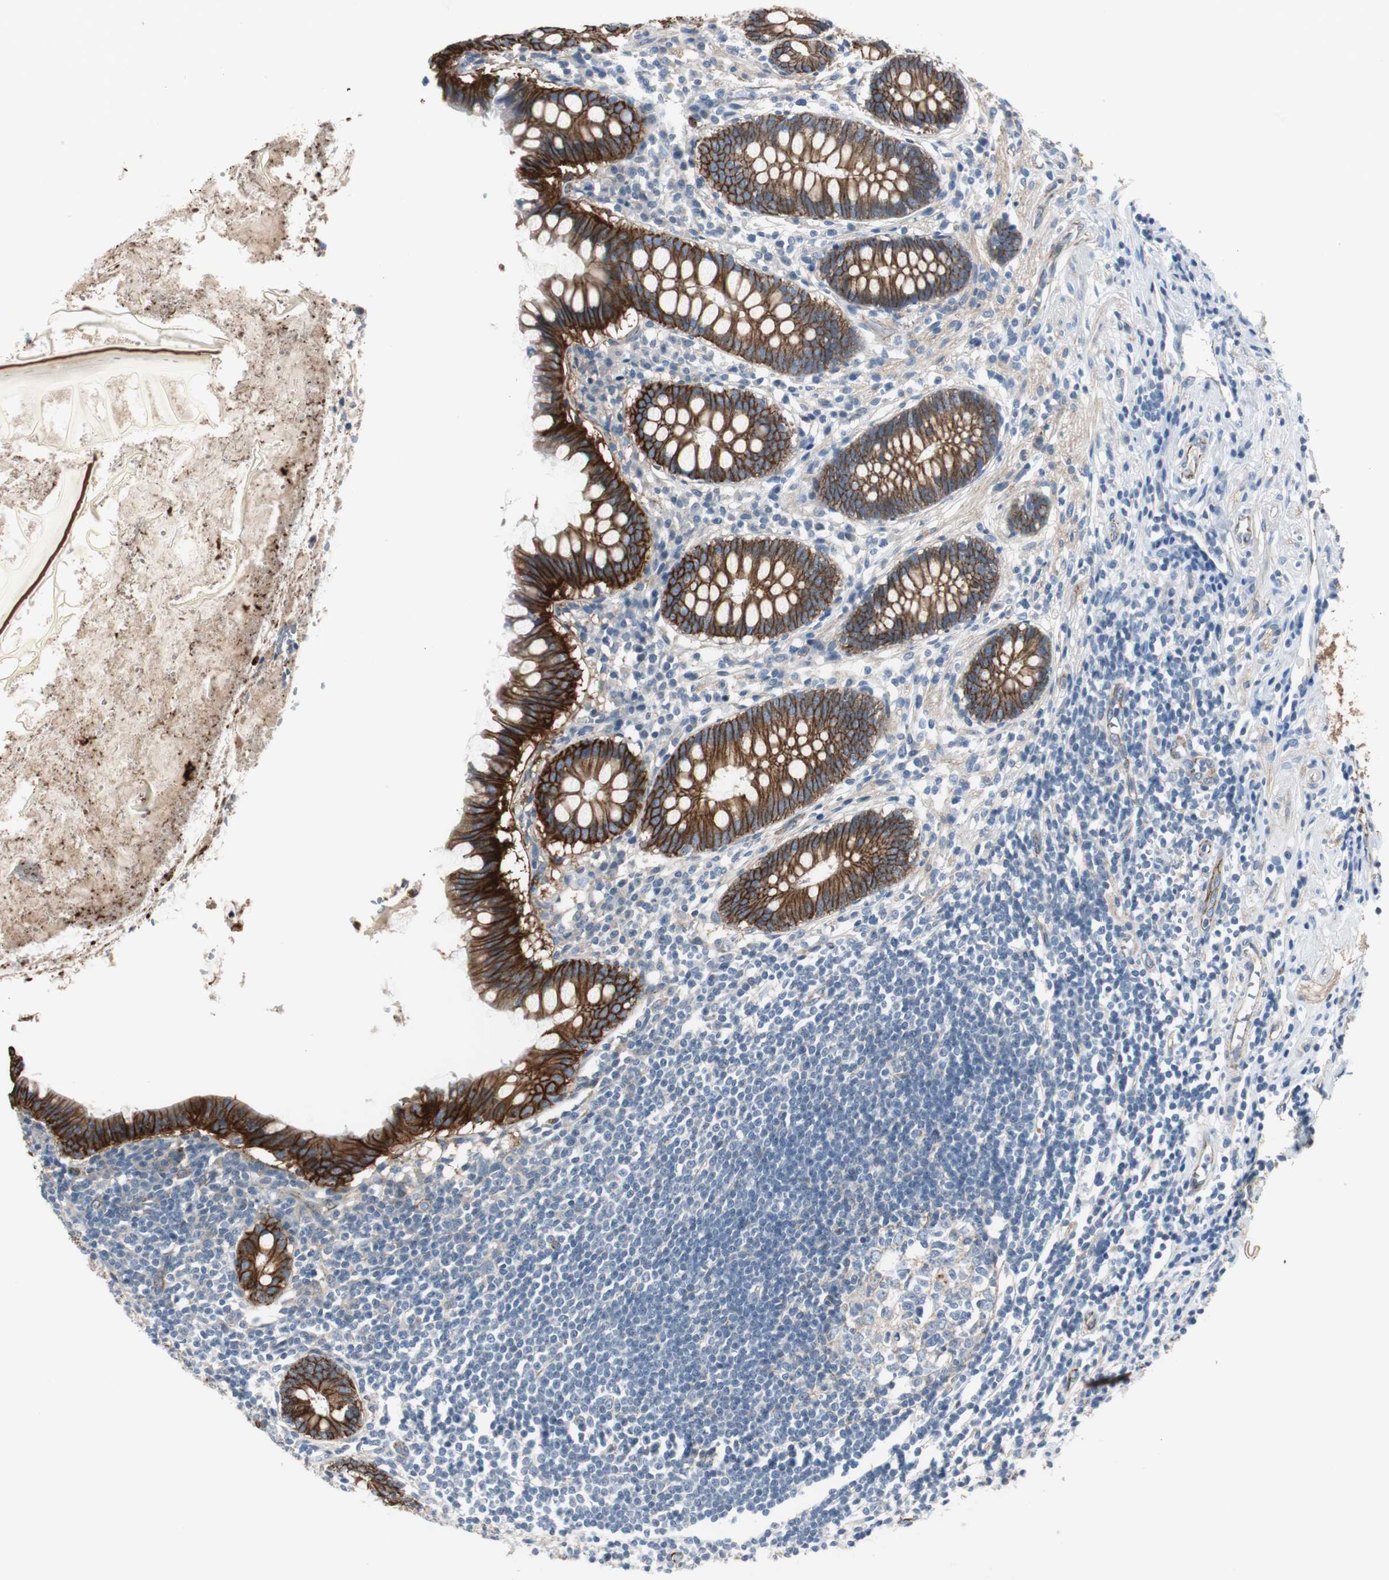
{"staining": {"intensity": "strong", "quantity": ">75%", "location": "cytoplasmic/membranous"}, "tissue": "appendix", "cell_type": "Glandular cells", "image_type": "normal", "snomed": [{"axis": "morphology", "description": "Normal tissue, NOS"}, {"axis": "topography", "description": "Appendix"}], "caption": "Immunohistochemistry (DAB (3,3'-diaminobenzidine)) staining of benign human appendix shows strong cytoplasmic/membranous protein positivity in approximately >75% of glandular cells. Using DAB (3,3'-diaminobenzidine) (brown) and hematoxylin (blue) stains, captured at high magnification using brightfield microscopy.", "gene": "STXBP4", "patient": {"sex": "female", "age": 50}}